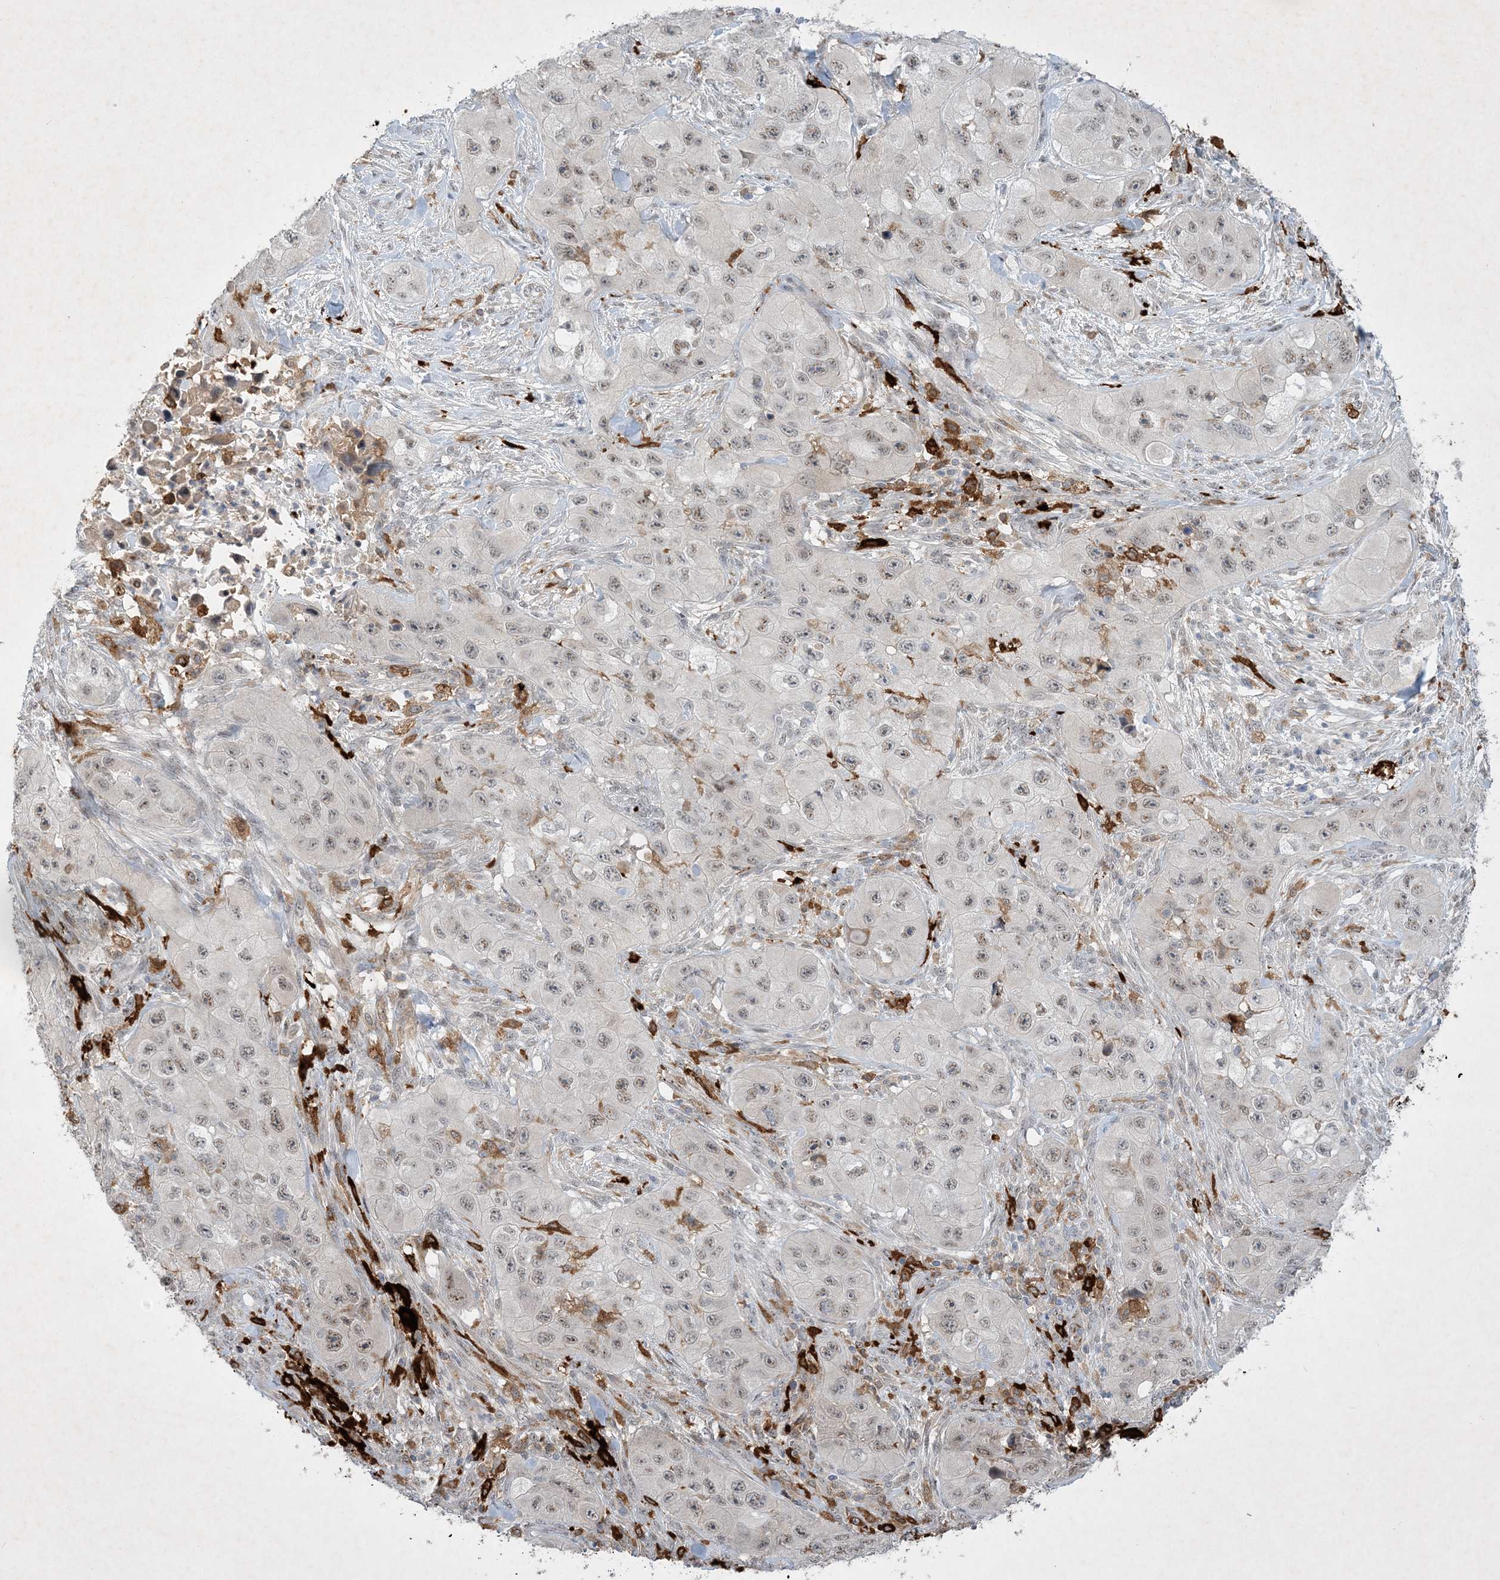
{"staining": {"intensity": "weak", "quantity": ">75%", "location": "nuclear"}, "tissue": "skin cancer", "cell_type": "Tumor cells", "image_type": "cancer", "snomed": [{"axis": "morphology", "description": "Squamous cell carcinoma, NOS"}, {"axis": "topography", "description": "Skin"}, {"axis": "topography", "description": "Subcutis"}], "caption": "Protein expression analysis of human skin cancer reveals weak nuclear expression in about >75% of tumor cells.", "gene": "THG1L", "patient": {"sex": "male", "age": 73}}